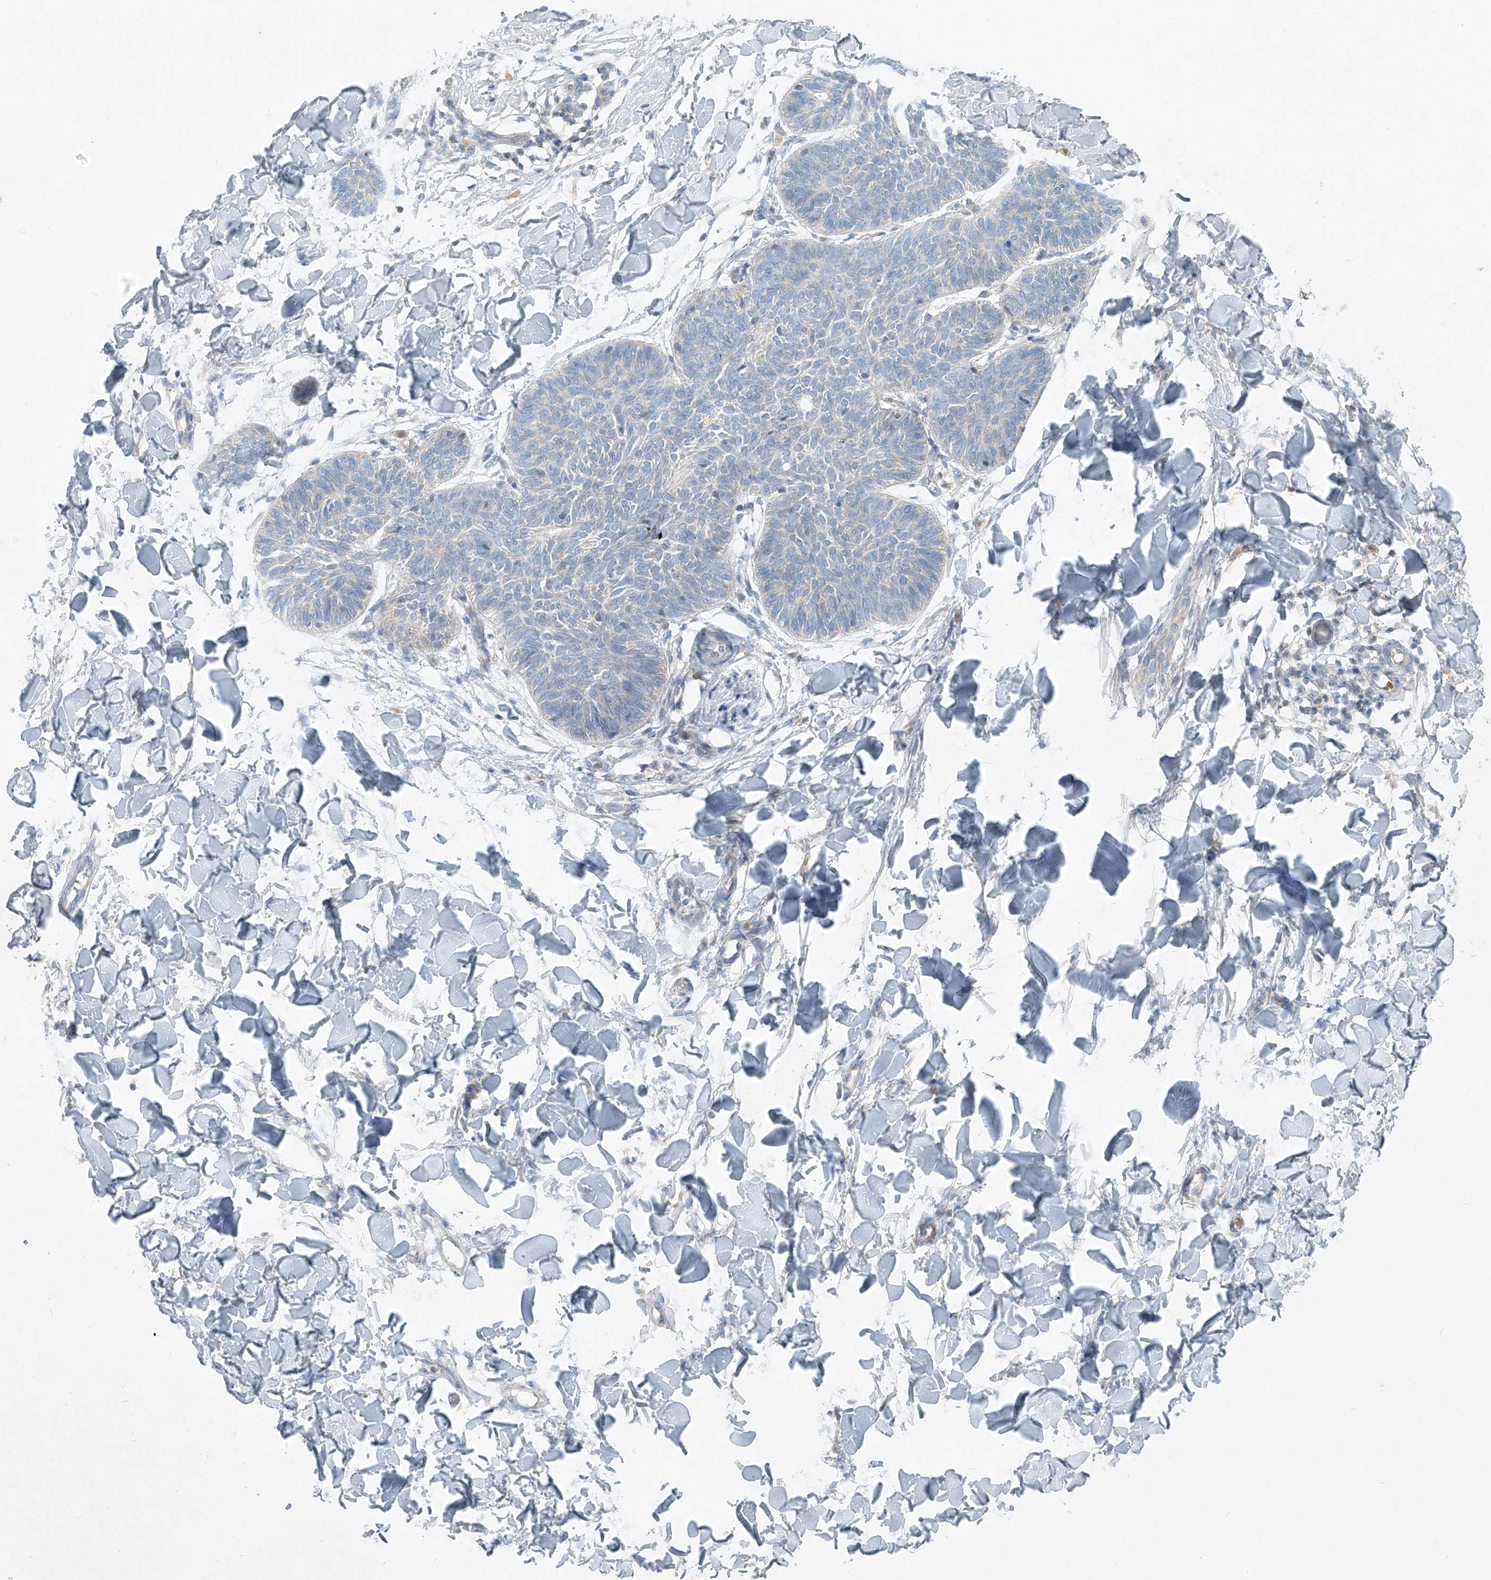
{"staining": {"intensity": "negative", "quantity": "none", "location": "none"}, "tissue": "skin cancer", "cell_type": "Tumor cells", "image_type": "cancer", "snomed": [{"axis": "morphology", "description": "Normal tissue, NOS"}, {"axis": "morphology", "description": "Basal cell carcinoma"}, {"axis": "topography", "description": "Skin"}], "caption": "This is a photomicrograph of IHC staining of basal cell carcinoma (skin), which shows no expression in tumor cells. Brightfield microscopy of IHC stained with DAB (brown) and hematoxylin (blue), captured at high magnification.", "gene": "DGKQ", "patient": {"sex": "male", "age": 50}}